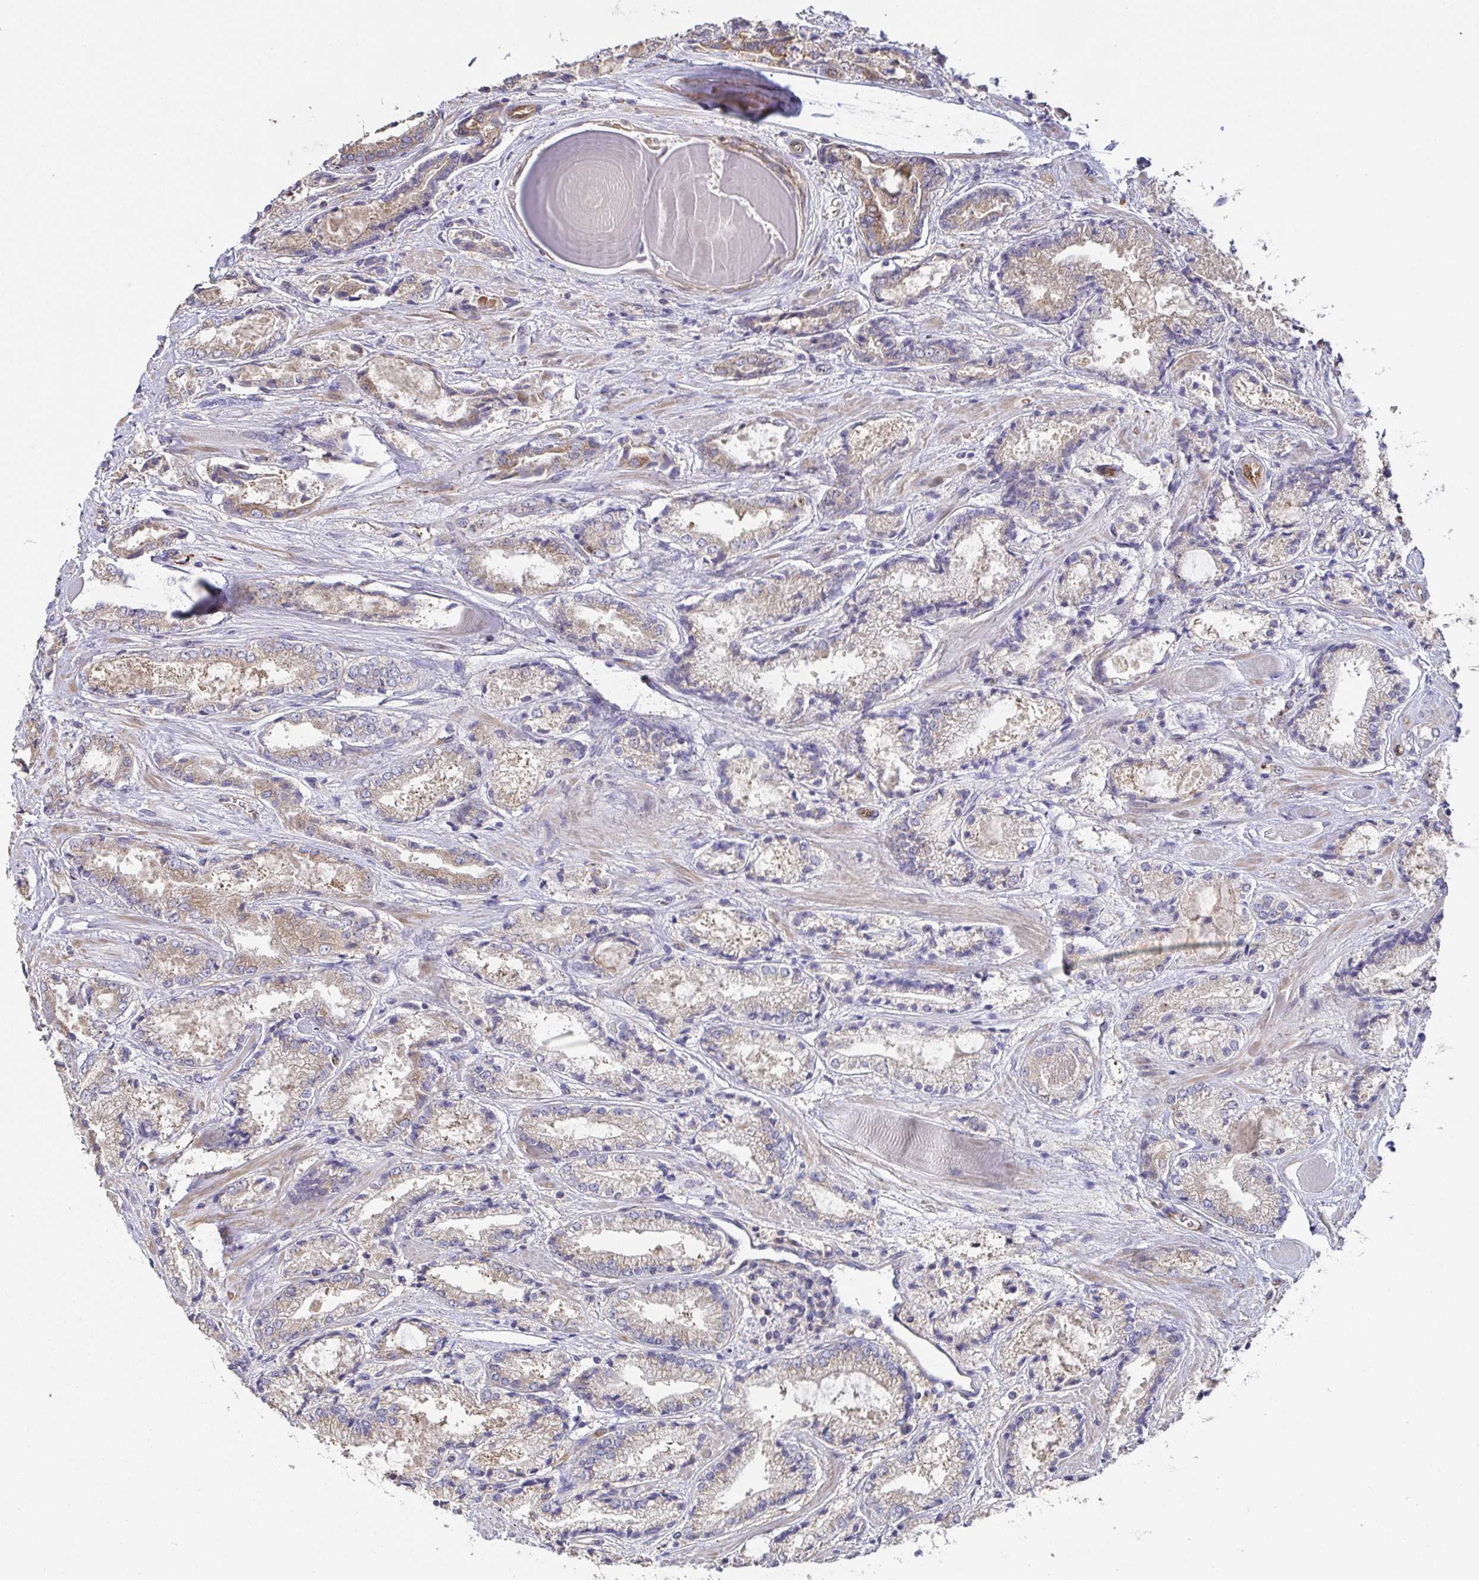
{"staining": {"intensity": "weak", "quantity": ">75%", "location": "cytoplasmic/membranous"}, "tissue": "prostate cancer", "cell_type": "Tumor cells", "image_type": "cancer", "snomed": [{"axis": "morphology", "description": "Adenocarcinoma, High grade"}, {"axis": "topography", "description": "Prostate"}], "caption": "The histopathology image displays a brown stain indicating the presence of a protein in the cytoplasmic/membranous of tumor cells in prostate cancer.", "gene": "EIF3D", "patient": {"sex": "male", "age": 64}}